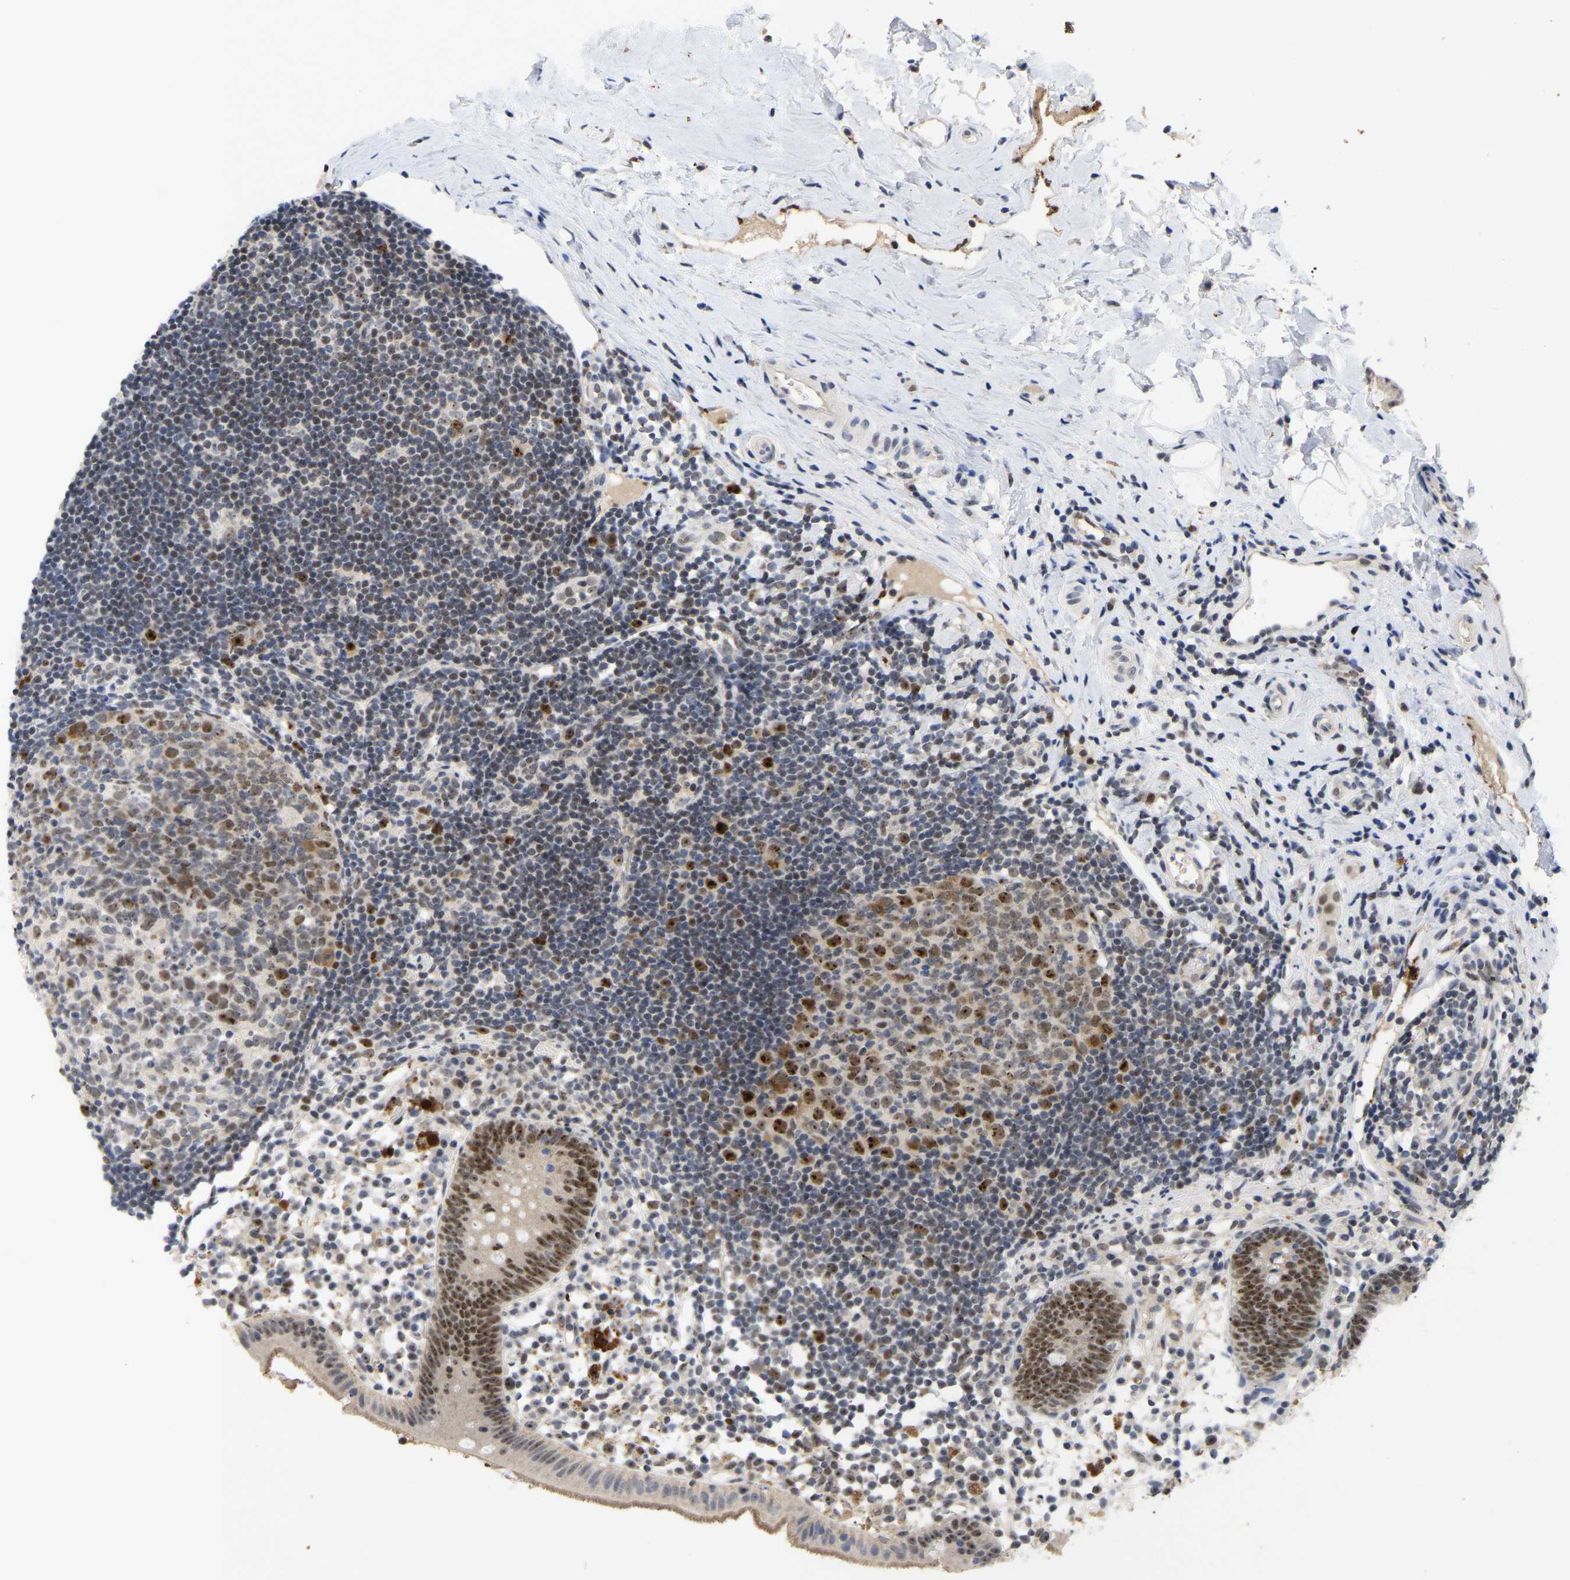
{"staining": {"intensity": "moderate", "quantity": "25%-75%", "location": "nuclear"}, "tissue": "appendix", "cell_type": "Glandular cells", "image_type": "normal", "snomed": [{"axis": "morphology", "description": "Normal tissue, NOS"}, {"axis": "topography", "description": "Appendix"}], "caption": "Moderate nuclear protein staining is seen in about 25%-75% of glandular cells in appendix. (DAB IHC with brightfield microscopy, high magnification).", "gene": "NLE1", "patient": {"sex": "female", "age": 20}}